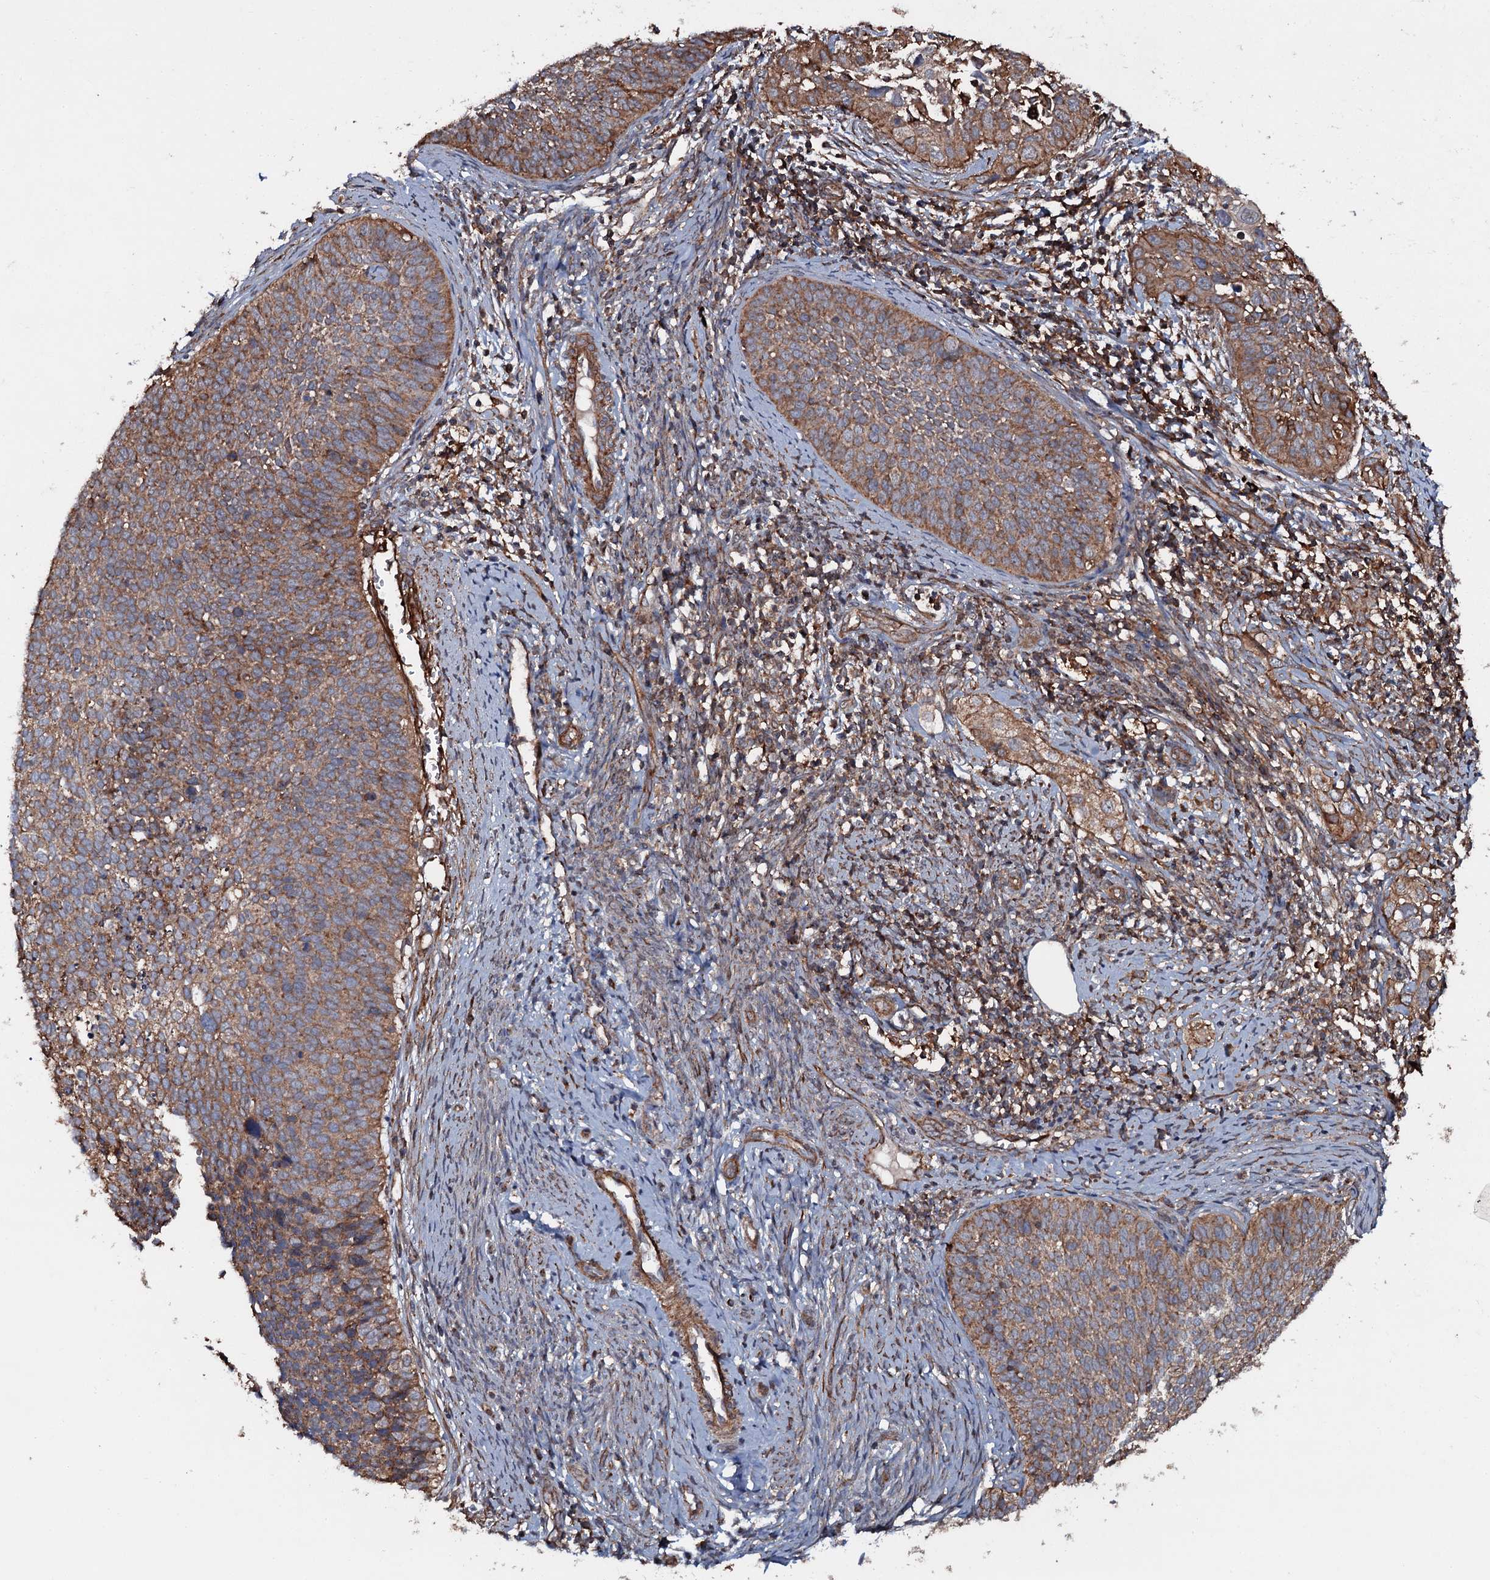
{"staining": {"intensity": "moderate", "quantity": ">75%", "location": "cytoplasmic/membranous"}, "tissue": "cervical cancer", "cell_type": "Tumor cells", "image_type": "cancer", "snomed": [{"axis": "morphology", "description": "Squamous cell carcinoma, NOS"}, {"axis": "topography", "description": "Cervix"}], "caption": "Cervical cancer was stained to show a protein in brown. There is medium levels of moderate cytoplasmic/membranous positivity in approximately >75% of tumor cells.", "gene": "VWA8", "patient": {"sex": "female", "age": 34}}